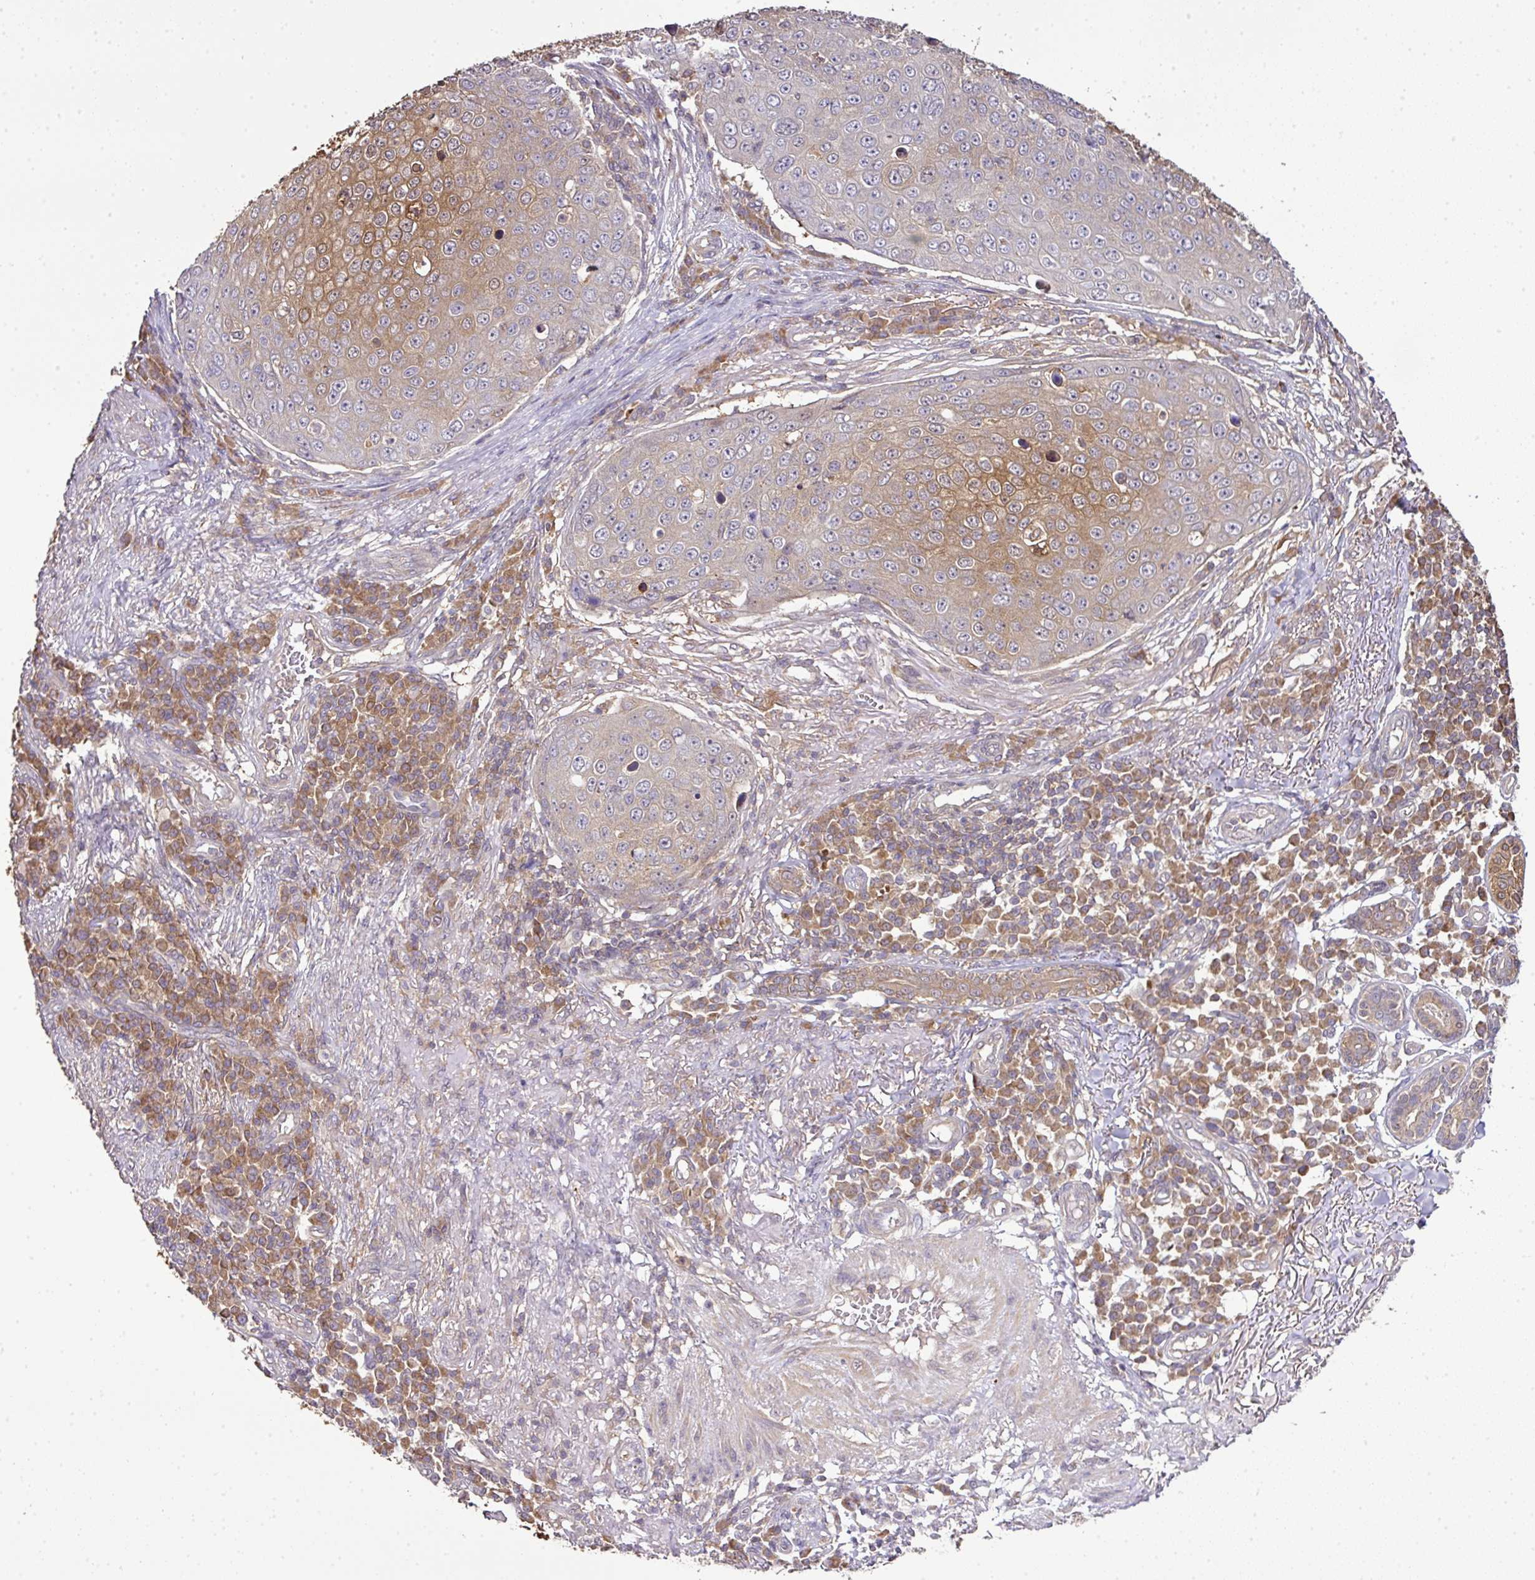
{"staining": {"intensity": "moderate", "quantity": "<25%", "location": "cytoplasmic/membranous"}, "tissue": "skin cancer", "cell_type": "Tumor cells", "image_type": "cancer", "snomed": [{"axis": "morphology", "description": "Squamous cell carcinoma, NOS"}, {"axis": "topography", "description": "Skin"}], "caption": "Protein analysis of skin cancer (squamous cell carcinoma) tissue demonstrates moderate cytoplasmic/membranous expression in about <25% of tumor cells.", "gene": "TMEM107", "patient": {"sex": "male", "age": 71}}